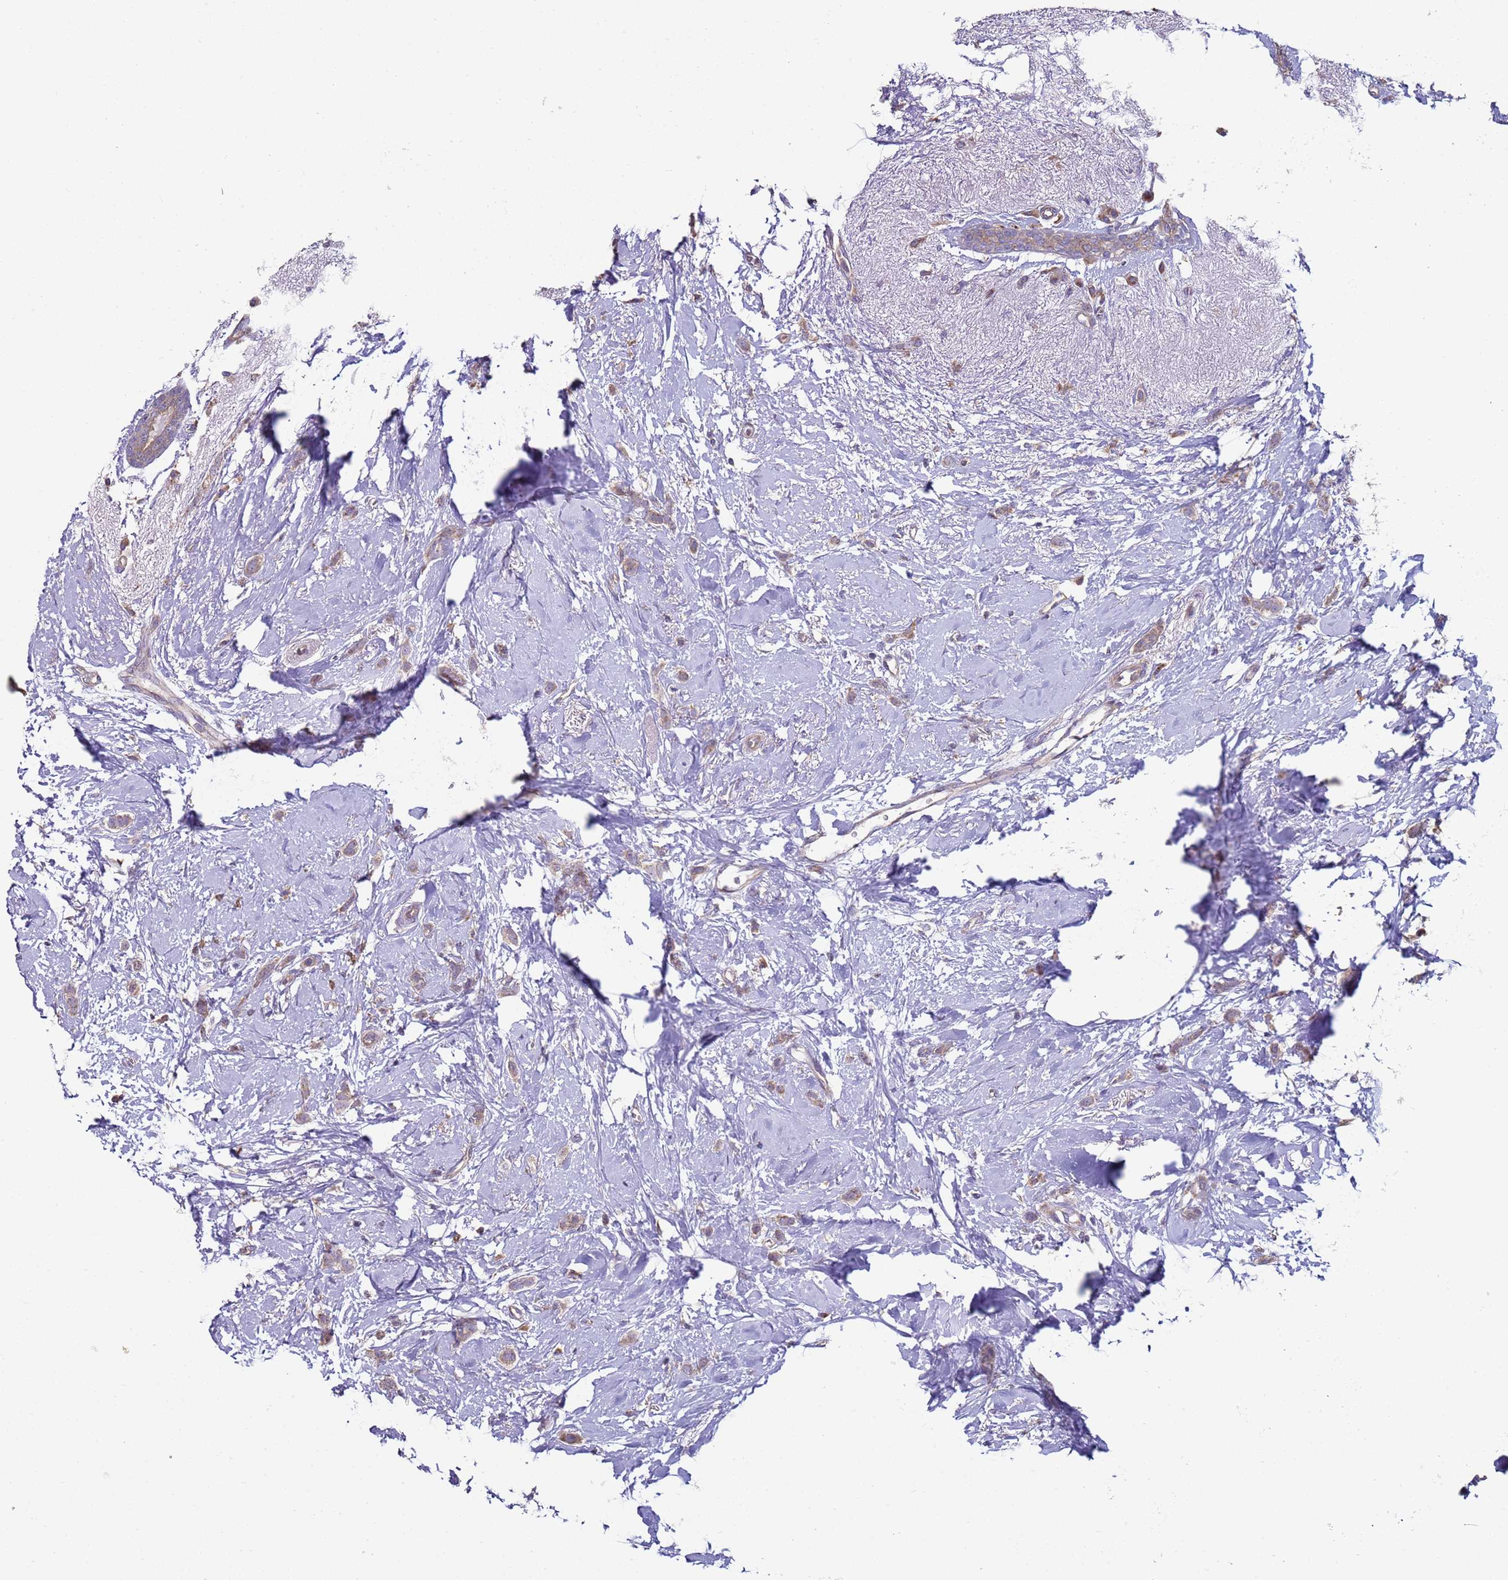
{"staining": {"intensity": "weak", "quantity": ">75%", "location": "cytoplasmic/membranous"}, "tissue": "breast cancer", "cell_type": "Tumor cells", "image_type": "cancer", "snomed": [{"axis": "morphology", "description": "Duct carcinoma"}, {"axis": "topography", "description": "Breast"}], "caption": "Tumor cells display weak cytoplasmic/membranous expression in approximately >75% of cells in breast cancer.", "gene": "DIP2B", "patient": {"sex": "female", "age": 72}}